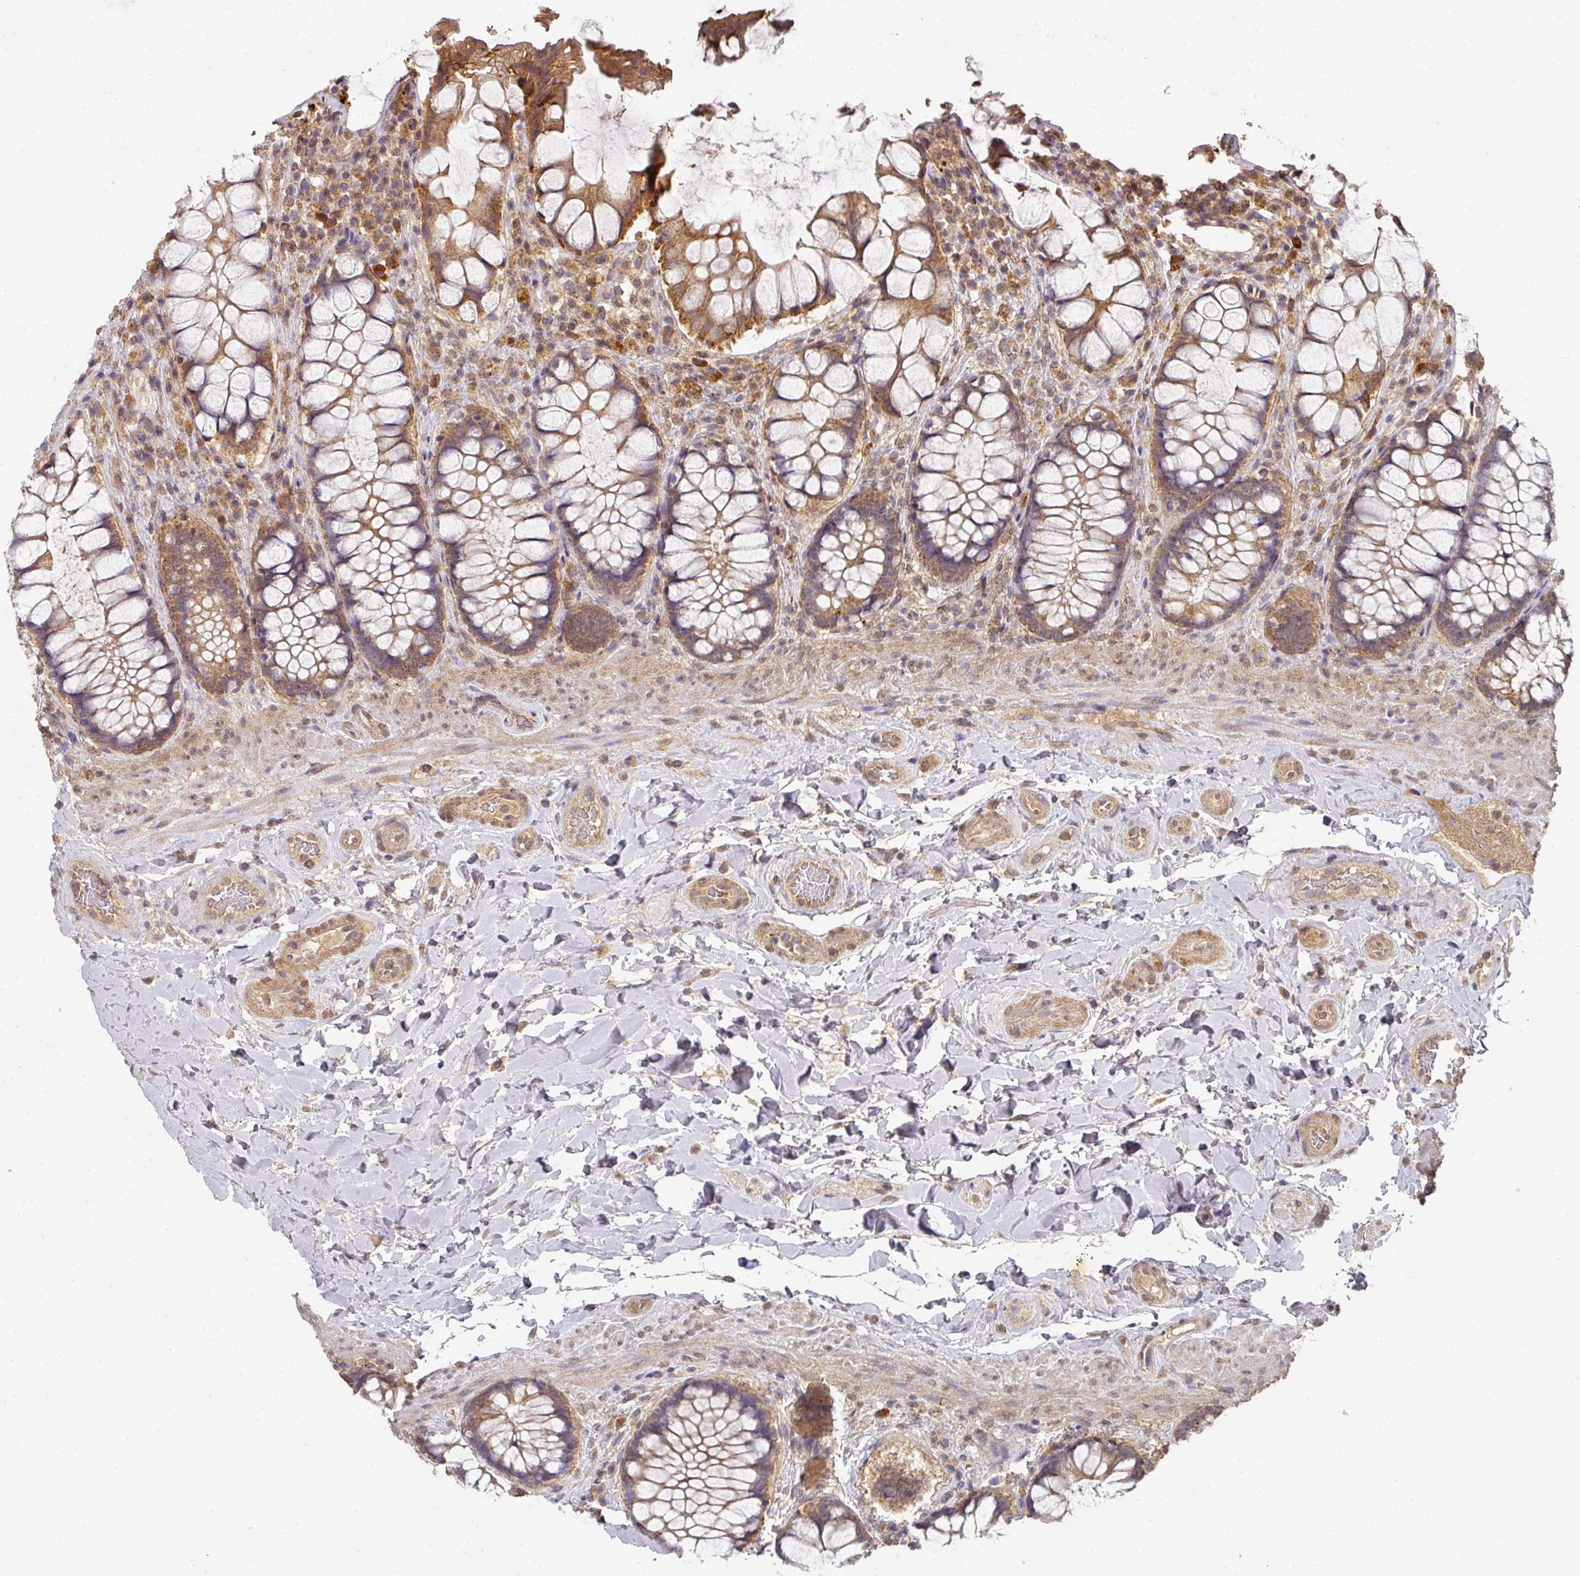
{"staining": {"intensity": "moderate", "quantity": ">75%", "location": "cytoplasmic/membranous"}, "tissue": "rectum", "cell_type": "Glandular cells", "image_type": "normal", "snomed": [{"axis": "morphology", "description": "Normal tissue, NOS"}, {"axis": "topography", "description": "Rectum"}], "caption": "High-magnification brightfield microscopy of unremarkable rectum stained with DAB (3,3'-diaminobenzidine) (brown) and counterstained with hematoxylin (blue). glandular cells exhibit moderate cytoplasmic/membranous staining is present in about>75% of cells.", "gene": "EXTL3", "patient": {"sex": "female", "age": 58}}